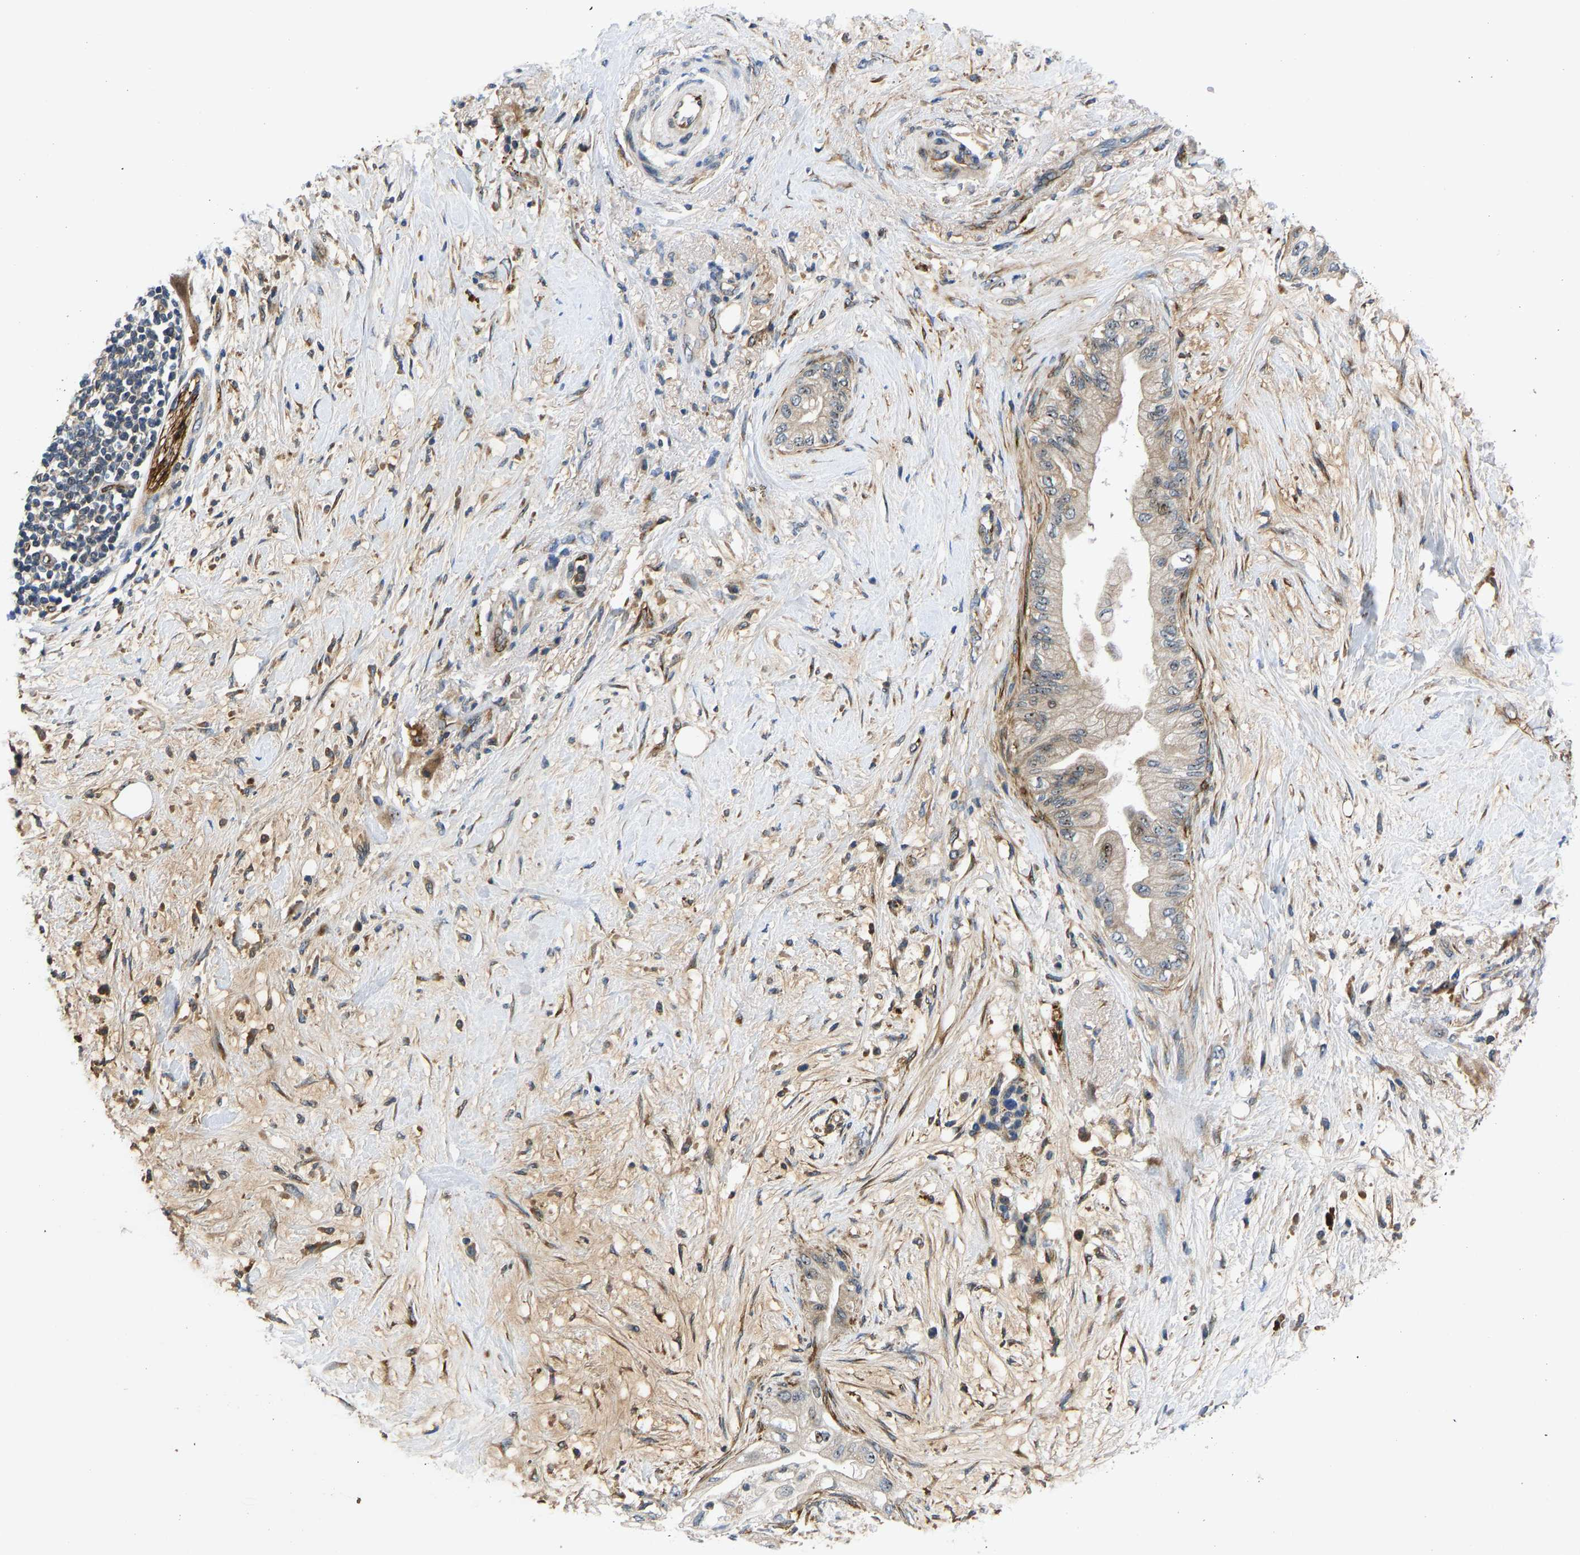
{"staining": {"intensity": "weak", "quantity": "<25%", "location": "cytoplasmic/membranous,nuclear"}, "tissue": "pancreatic cancer", "cell_type": "Tumor cells", "image_type": "cancer", "snomed": [{"axis": "morphology", "description": "Normal tissue, NOS"}, {"axis": "morphology", "description": "Adenocarcinoma, NOS"}, {"axis": "topography", "description": "Pancreas"}, {"axis": "topography", "description": "Duodenum"}], "caption": "Immunohistochemistry (IHC) photomicrograph of human pancreatic cancer (adenocarcinoma) stained for a protein (brown), which exhibits no expression in tumor cells. Brightfield microscopy of immunohistochemistry stained with DAB (3,3'-diaminobenzidine) (brown) and hematoxylin (blue), captured at high magnification.", "gene": "RESF1", "patient": {"sex": "female", "age": 60}}